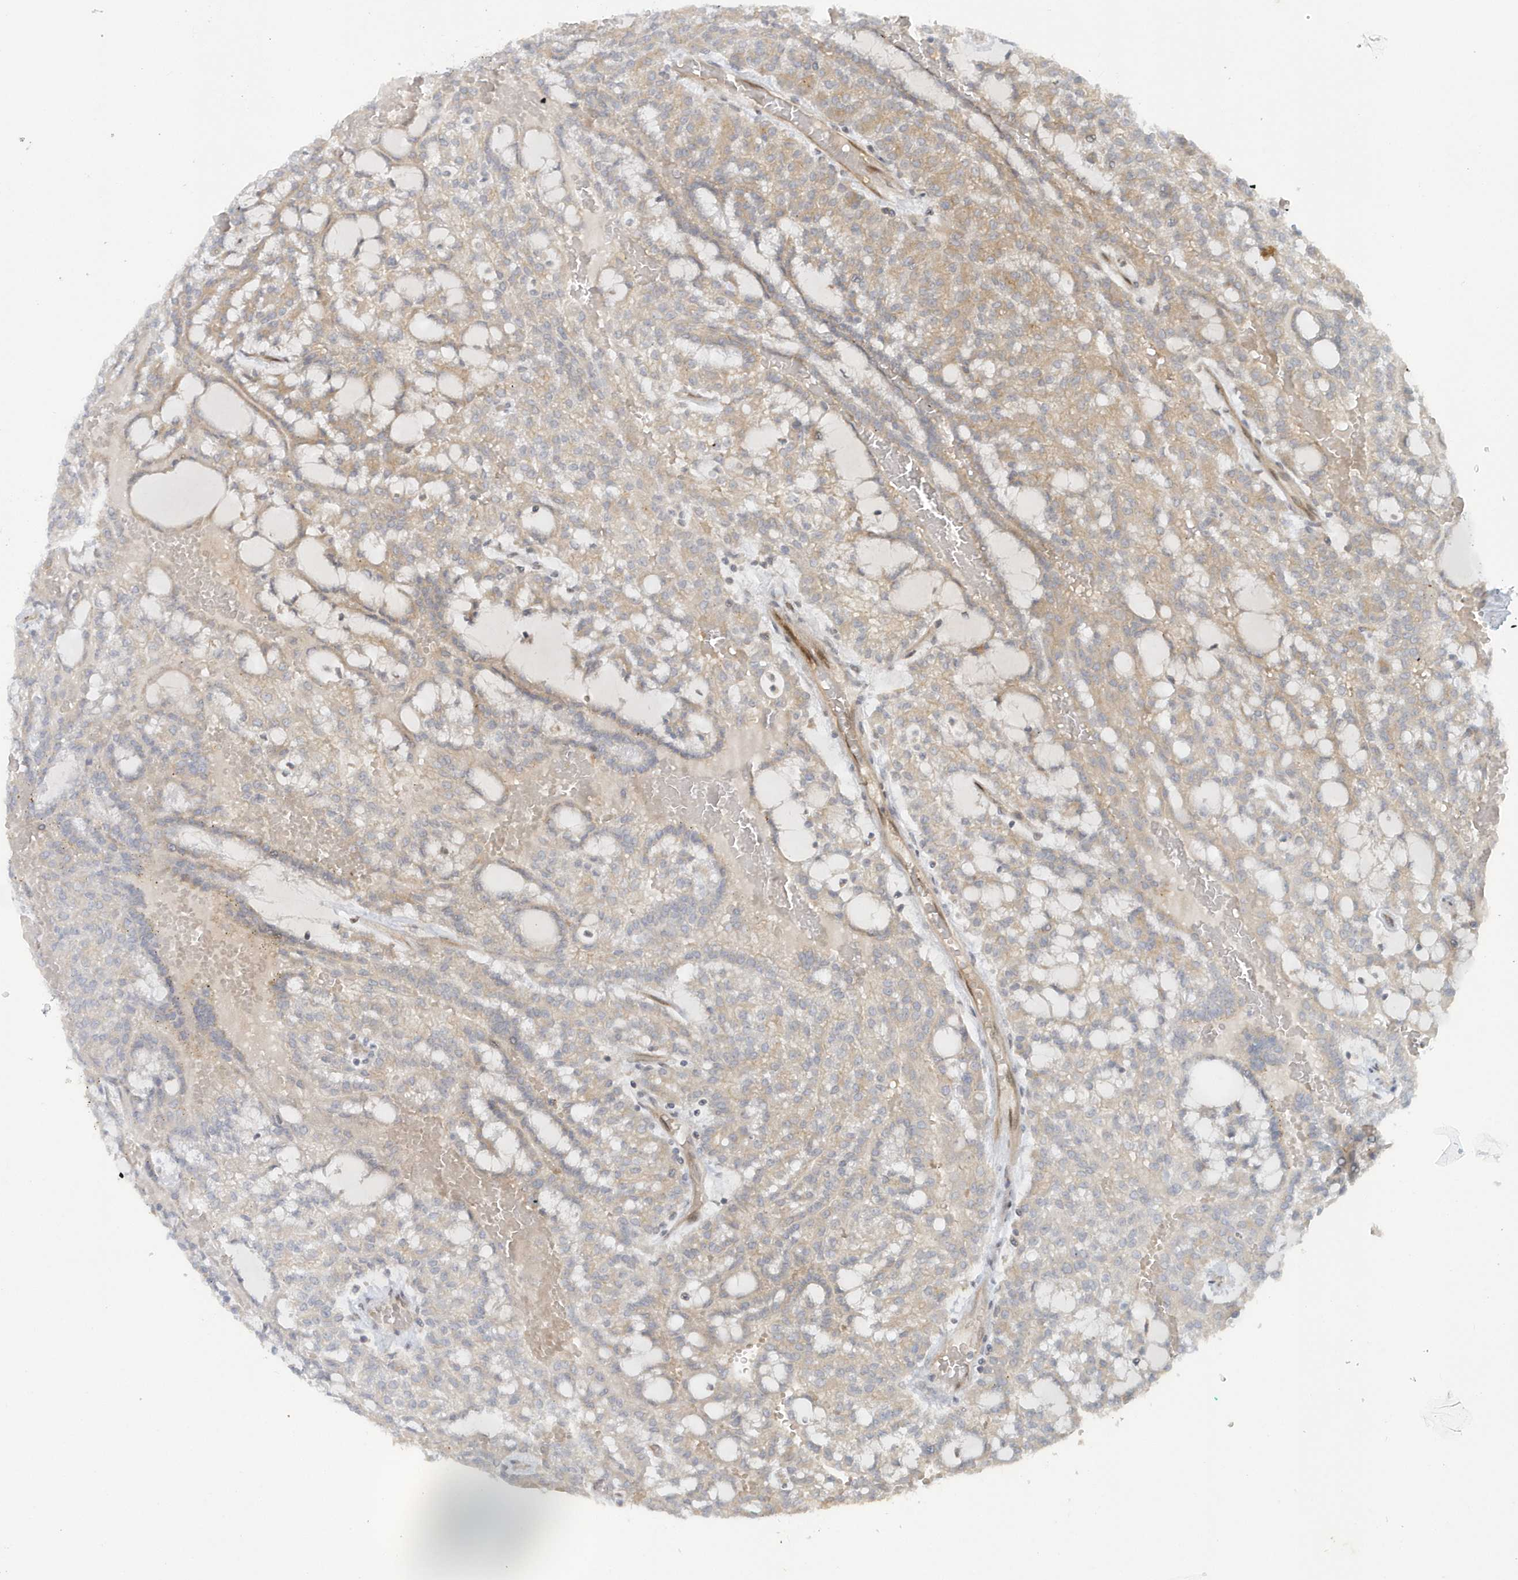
{"staining": {"intensity": "weak", "quantity": "25%-75%", "location": "cytoplasmic/membranous"}, "tissue": "renal cancer", "cell_type": "Tumor cells", "image_type": "cancer", "snomed": [{"axis": "morphology", "description": "Adenocarcinoma, NOS"}, {"axis": "topography", "description": "Kidney"}], "caption": "The image demonstrates staining of renal adenocarcinoma, revealing weak cytoplasmic/membranous protein expression (brown color) within tumor cells.", "gene": "ATG4A", "patient": {"sex": "male", "age": 63}}